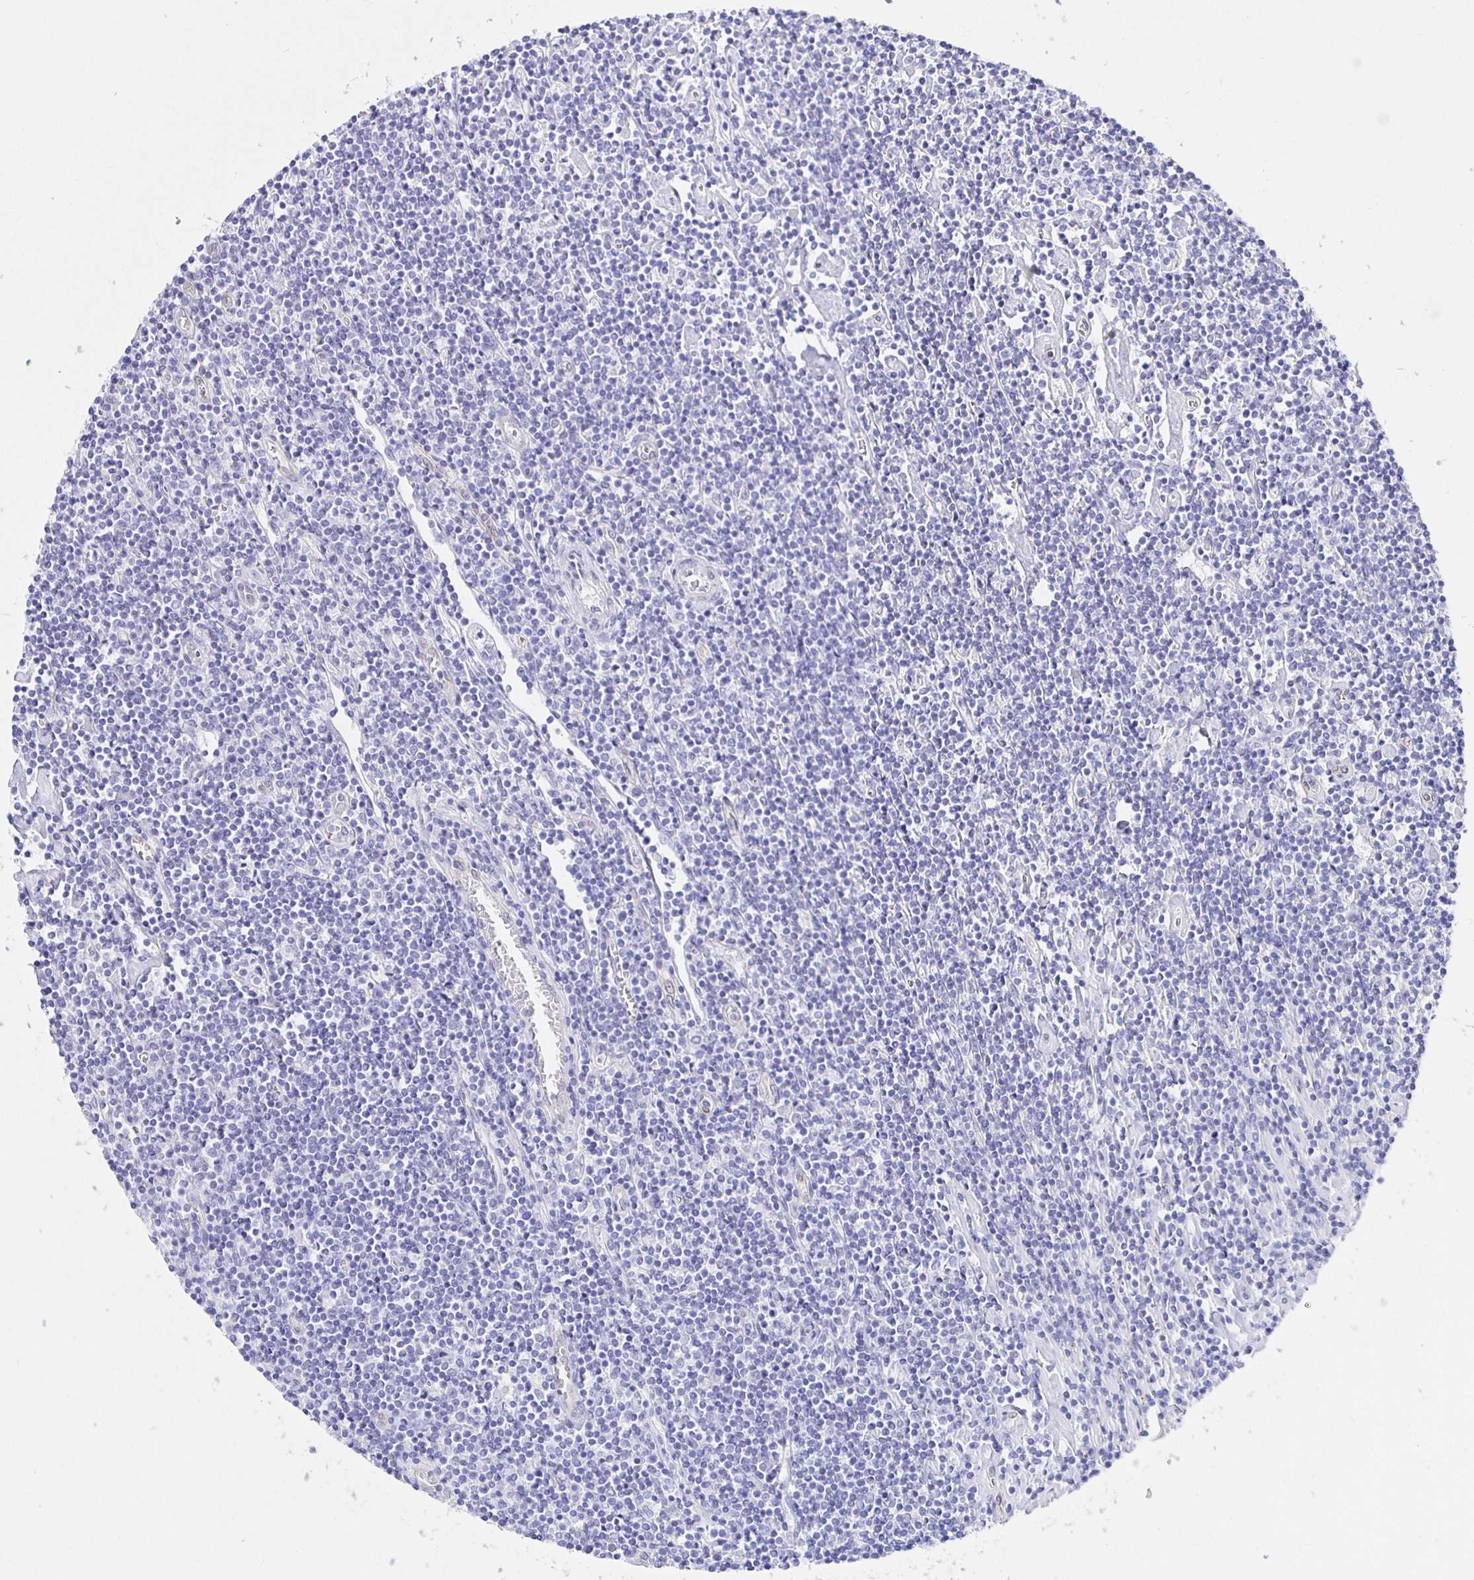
{"staining": {"intensity": "negative", "quantity": "none", "location": "none"}, "tissue": "lymphoma", "cell_type": "Tumor cells", "image_type": "cancer", "snomed": [{"axis": "morphology", "description": "Hodgkin's disease, NOS"}, {"axis": "topography", "description": "Lymph node"}], "caption": "Immunohistochemical staining of human Hodgkin's disease shows no significant expression in tumor cells.", "gene": "HSPA4L", "patient": {"sex": "male", "age": 40}}